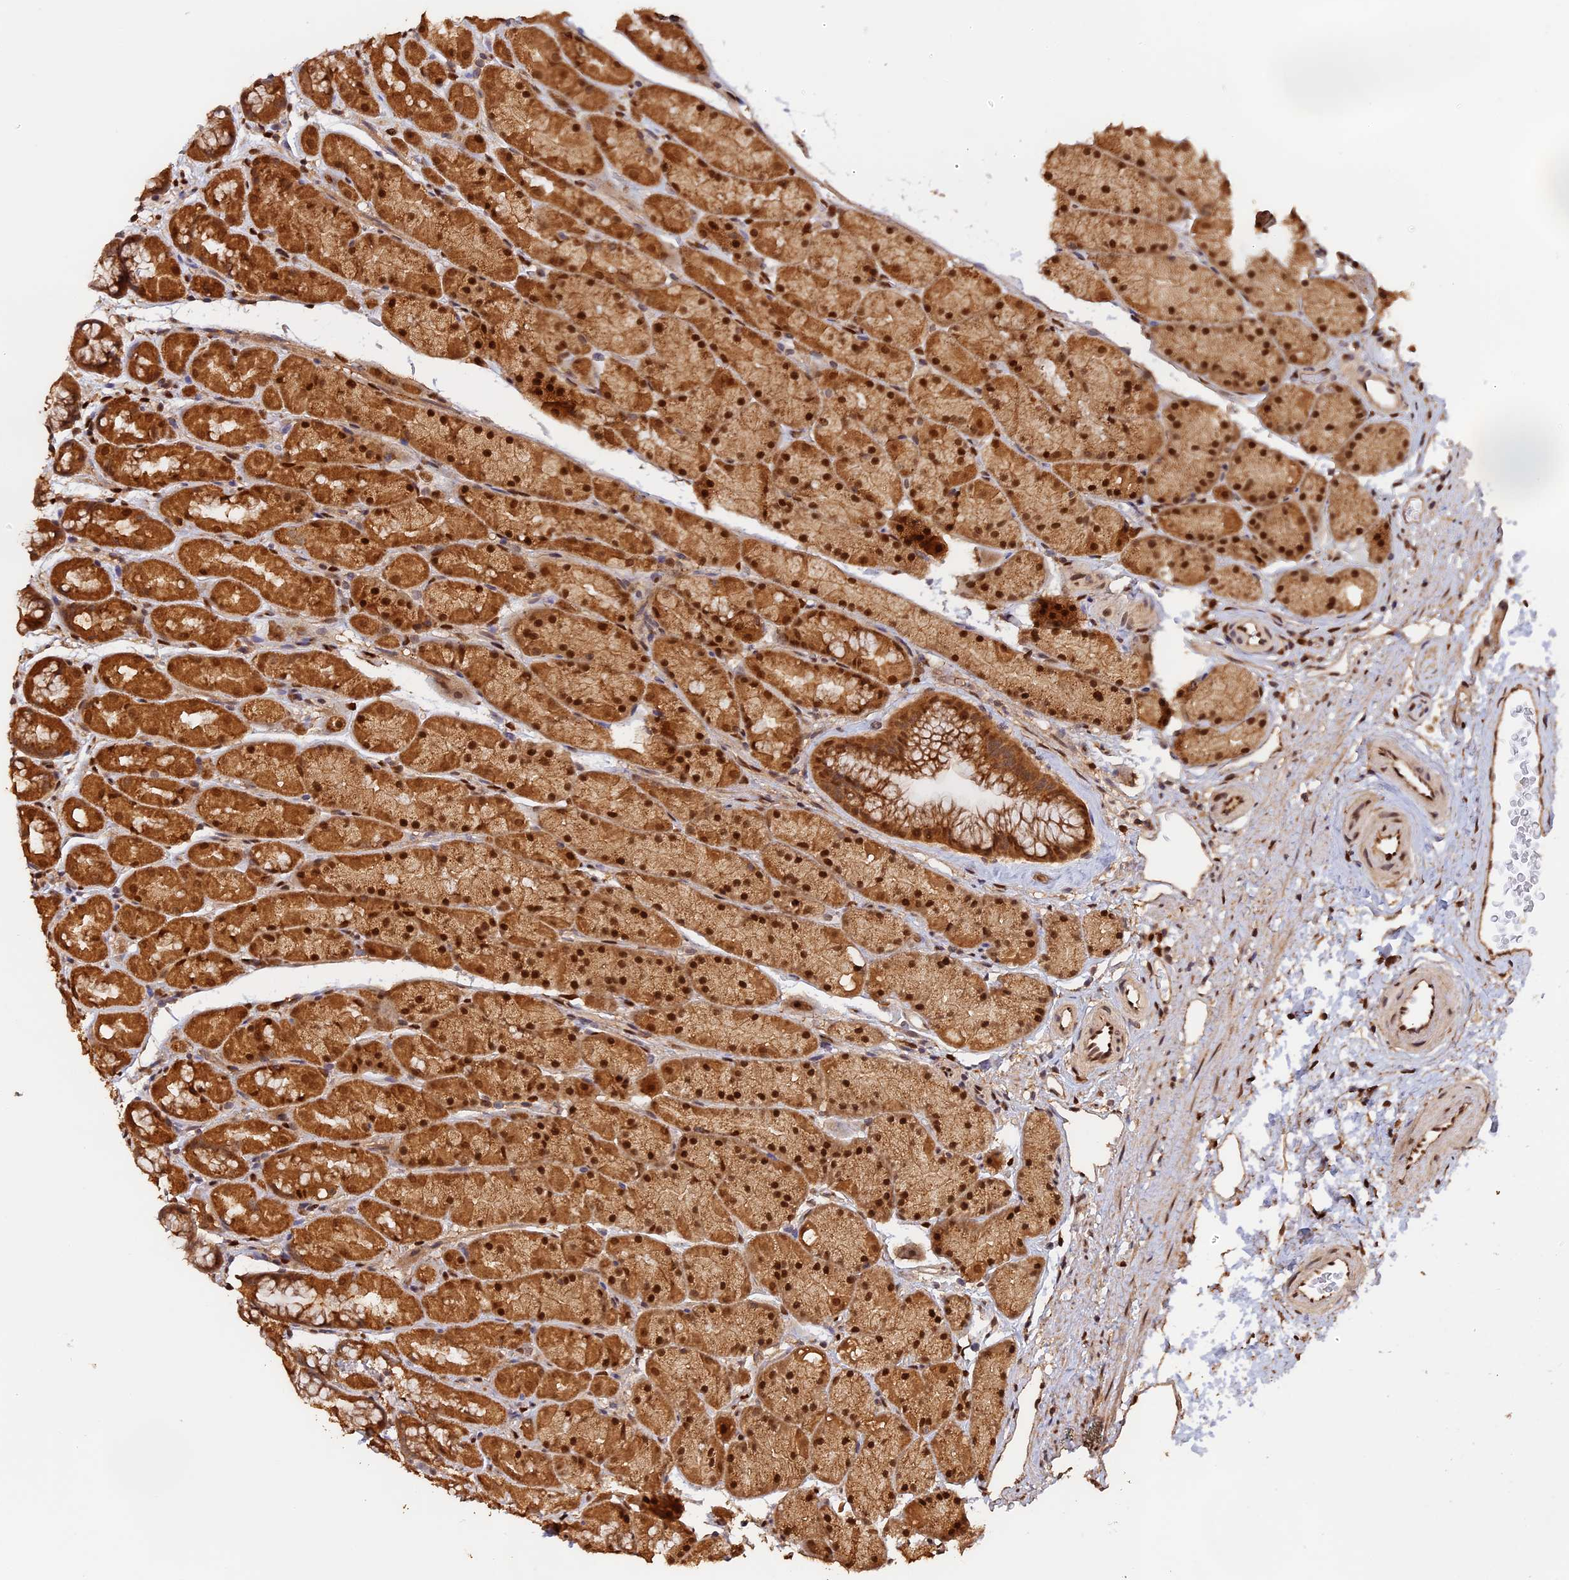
{"staining": {"intensity": "strong", "quantity": ">75%", "location": "cytoplasmic/membranous,nuclear"}, "tissue": "stomach", "cell_type": "Glandular cells", "image_type": "normal", "snomed": [{"axis": "morphology", "description": "Normal tissue, NOS"}, {"axis": "topography", "description": "Stomach, upper"}, {"axis": "topography", "description": "Stomach"}], "caption": "Human stomach stained with a brown dye demonstrates strong cytoplasmic/membranous,nuclear positive positivity in approximately >75% of glandular cells.", "gene": "MYBL2", "patient": {"sex": "male", "age": 47}}